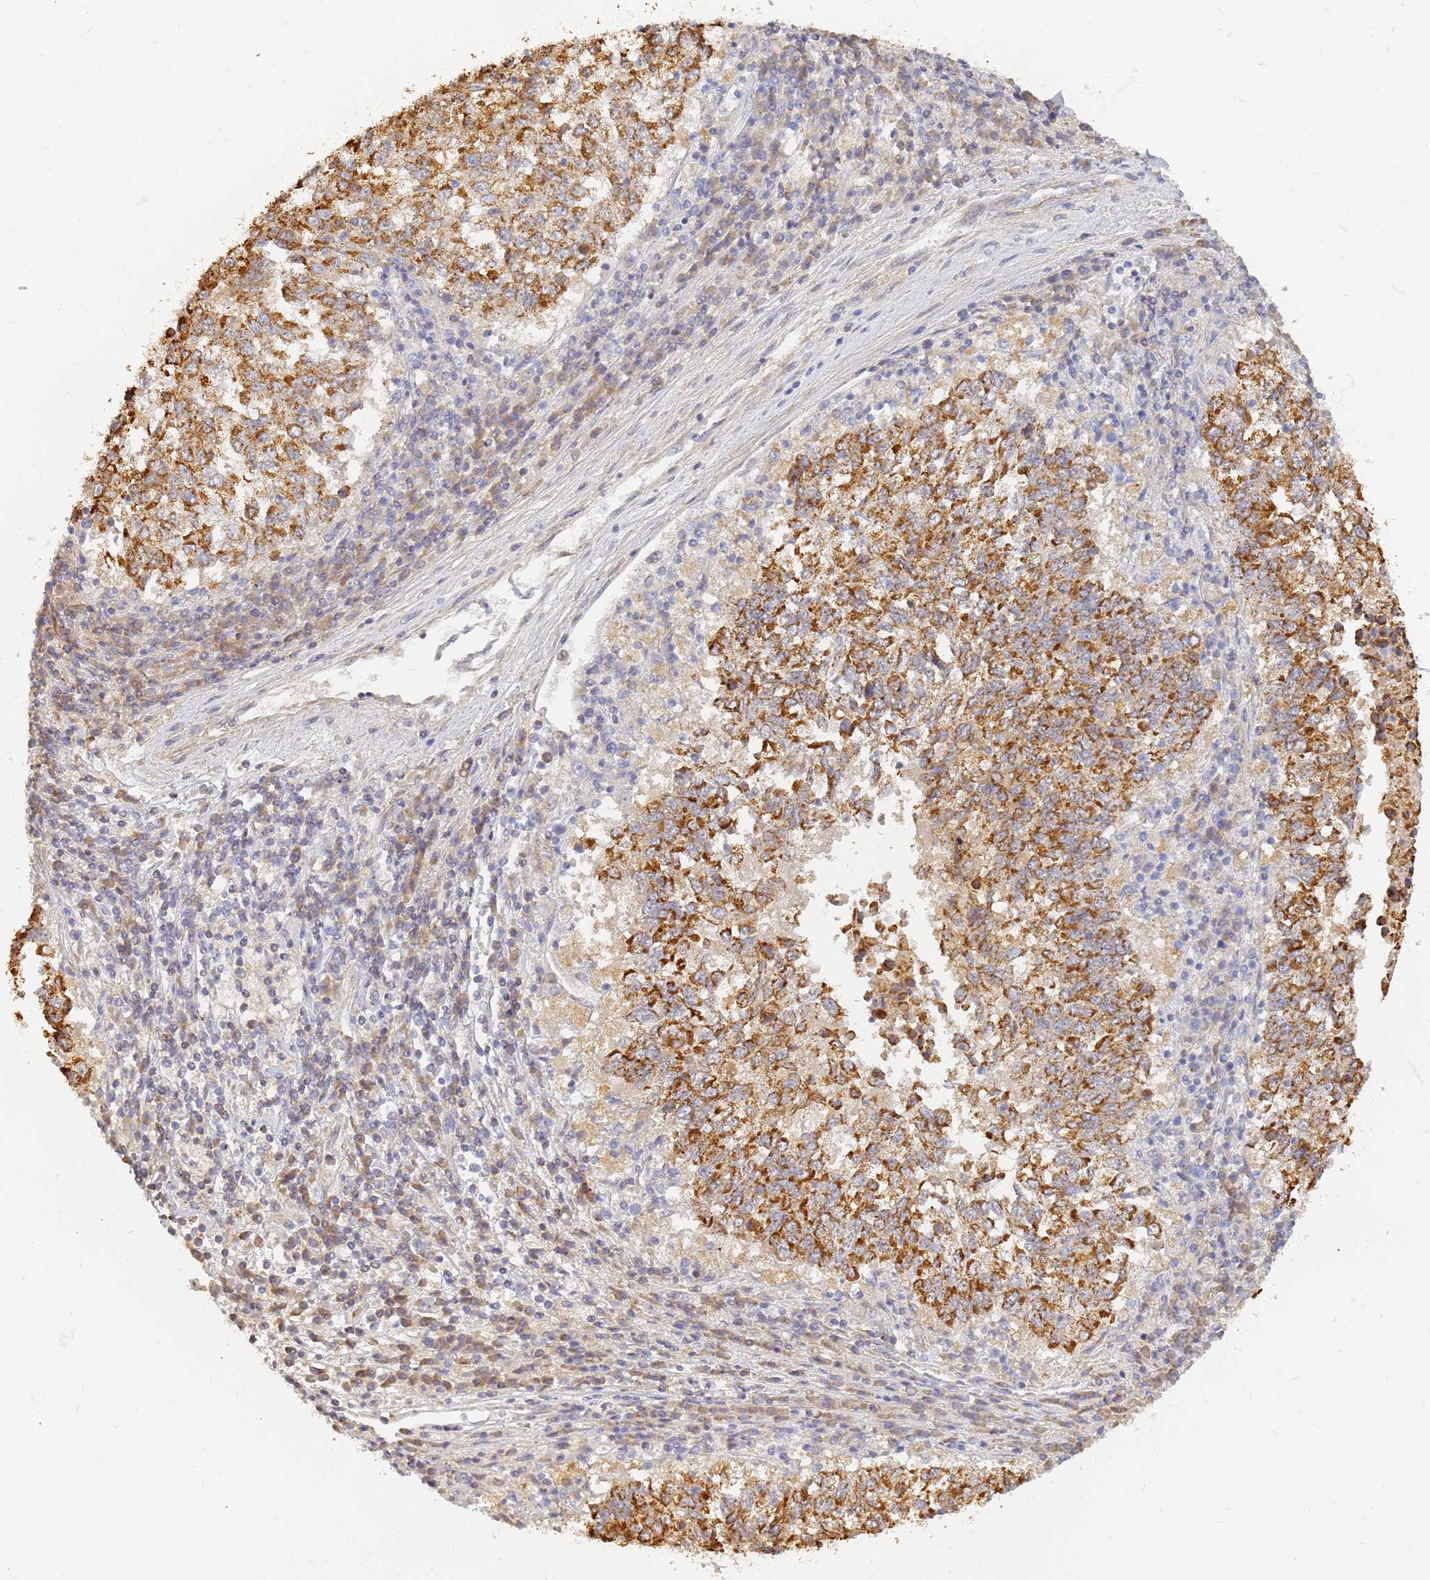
{"staining": {"intensity": "strong", "quantity": ">75%", "location": "cytoplasmic/membranous"}, "tissue": "lung cancer", "cell_type": "Tumor cells", "image_type": "cancer", "snomed": [{"axis": "morphology", "description": "Squamous cell carcinoma, NOS"}, {"axis": "topography", "description": "Lung"}], "caption": "This is a micrograph of IHC staining of lung squamous cell carcinoma, which shows strong staining in the cytoplasmic/membranous of tumor cells.", "gene": "UTP23", "patient": {"sex": "male", "age": 73}}